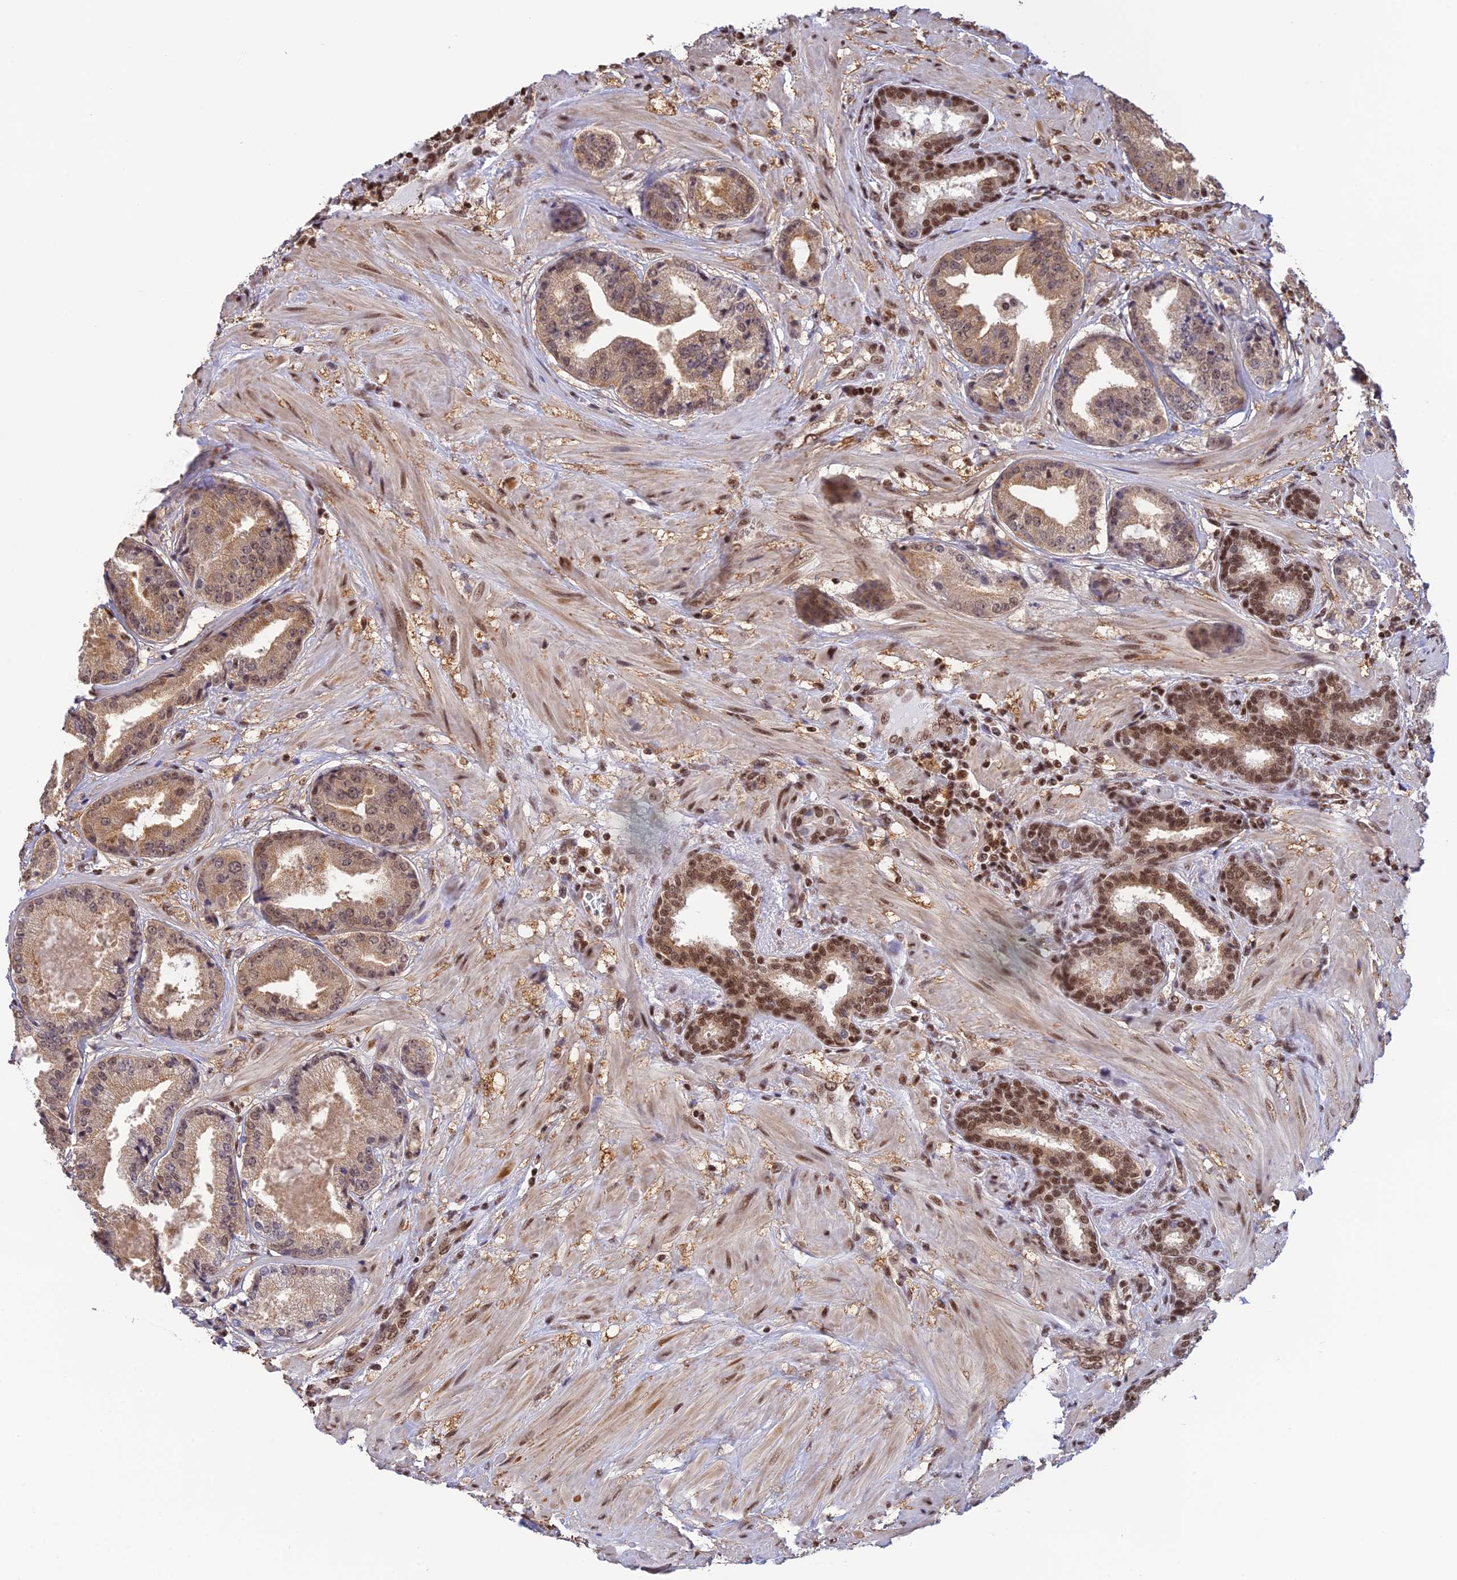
{"staining": {"intensity": "moderate", "quantity": ">75%", "location": "cytoplasmic/membranous,nuclear"}, "tissue": "prostate cancer", "cell_type": "Tumor cells", "image_type": "cancer", "snomed": [{"axis": "morphology", "description": "Adenocarcinoma, High grade"}, {"axis": "topography", "description": "Prostate"}], "caption": "Immunohistochemistry micrograph of human prostate cancer stained for a protein (brown), which demonstrates medium levels of moderate cytoplasmic/membranous and nuclear positivity in about >75% of tumor cells.", "gene": "THAP11", "patient": {"sex": "male", "age": 63}}